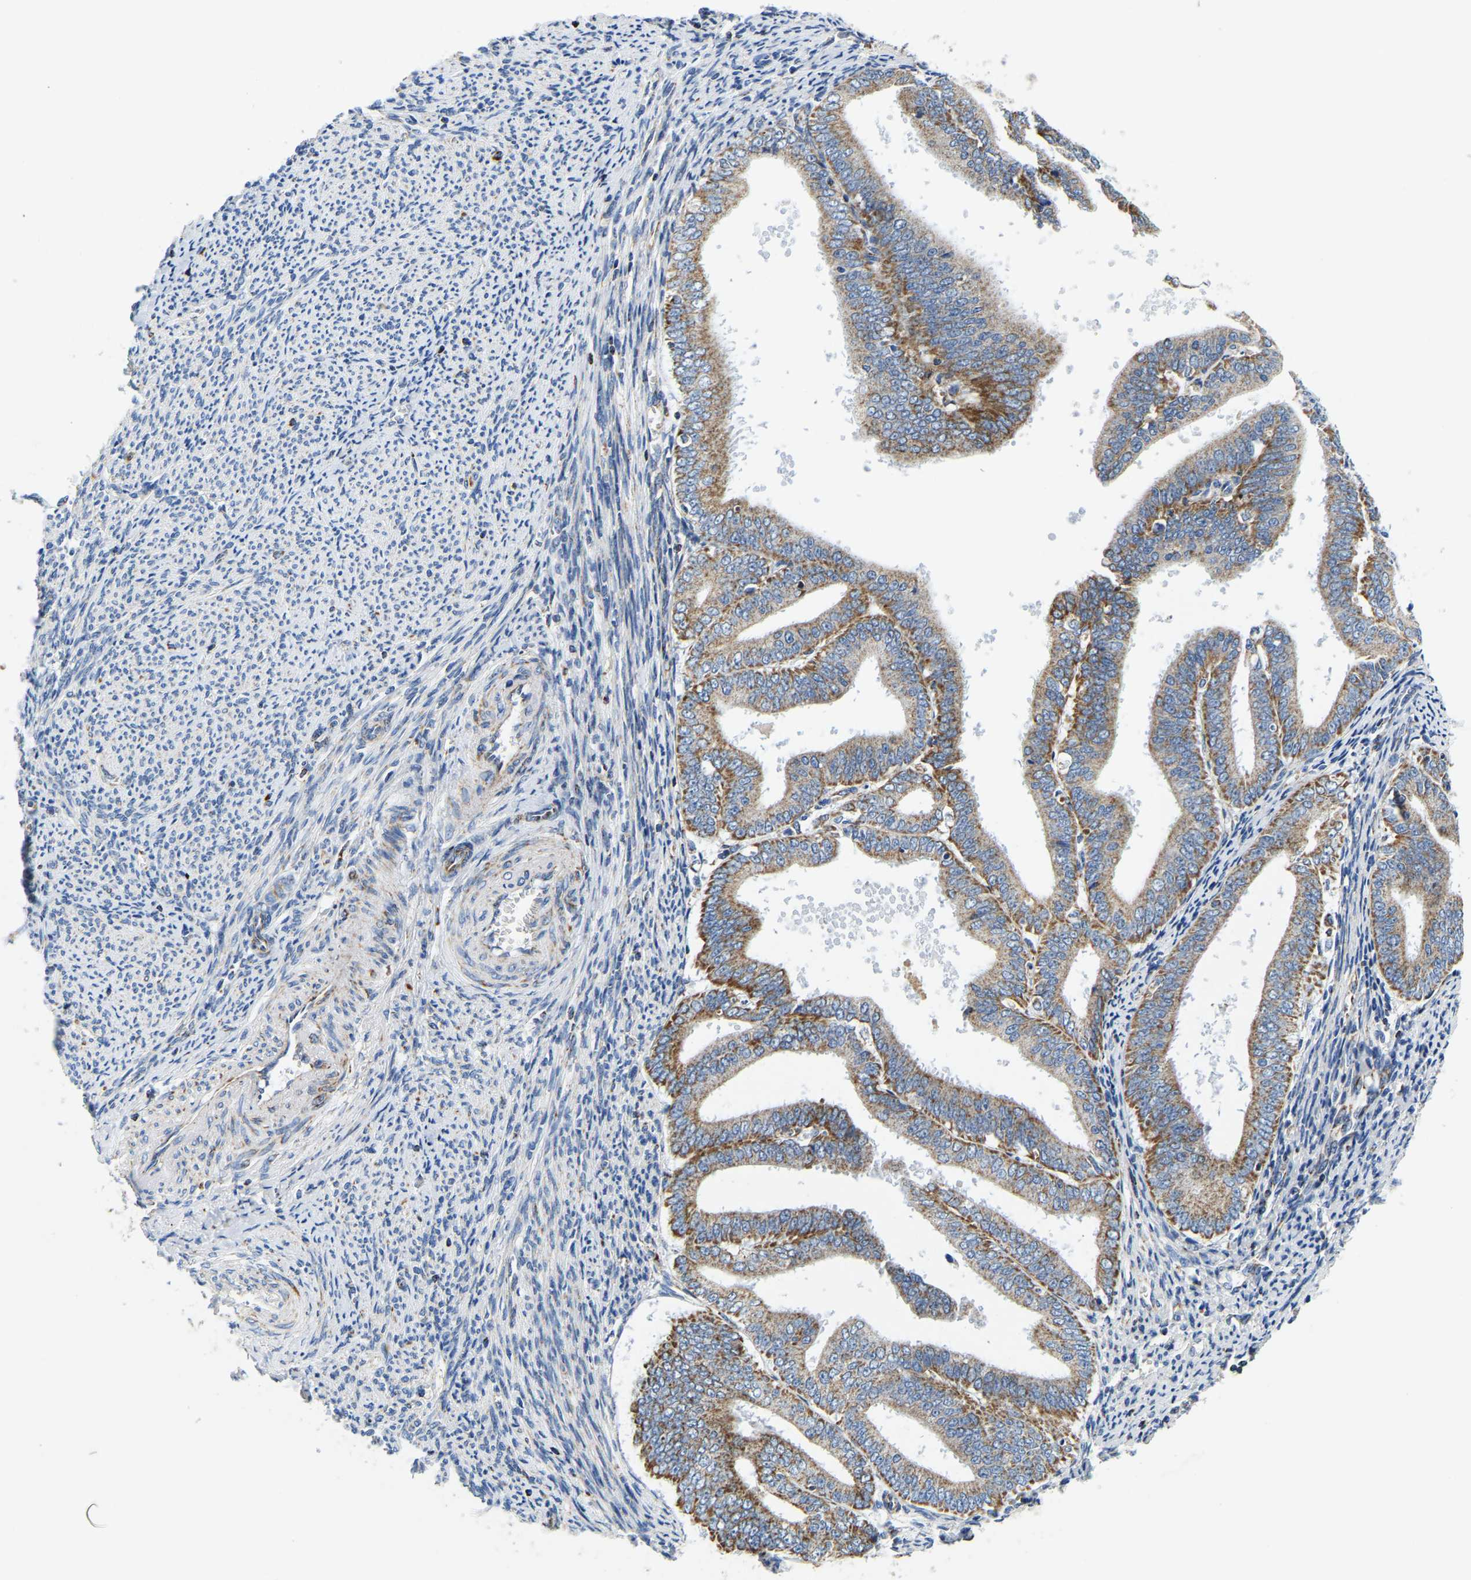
{"staining": {"intensity": "moderate", "quantity": ">75%", "location": "cytoplasmic/membranous"}, "tissue": "endometrial cancer", "cell_type": "Tumor cells", "image_type": "cancer", "snomed": [{"axis": "morphology", "description": "Adenocarcinoma, NOS"}, {"axis": "topography", "description": "Endometrium"}], "caption": "Human endometrial cancer (adenocarcinoma) stained with a brown dye reveals moderate cytoplasmic/membranous positive expression in about >75% of tumor cells.", "gene": "SFXN1", "patient": {"sex": "female", "age": 63}}